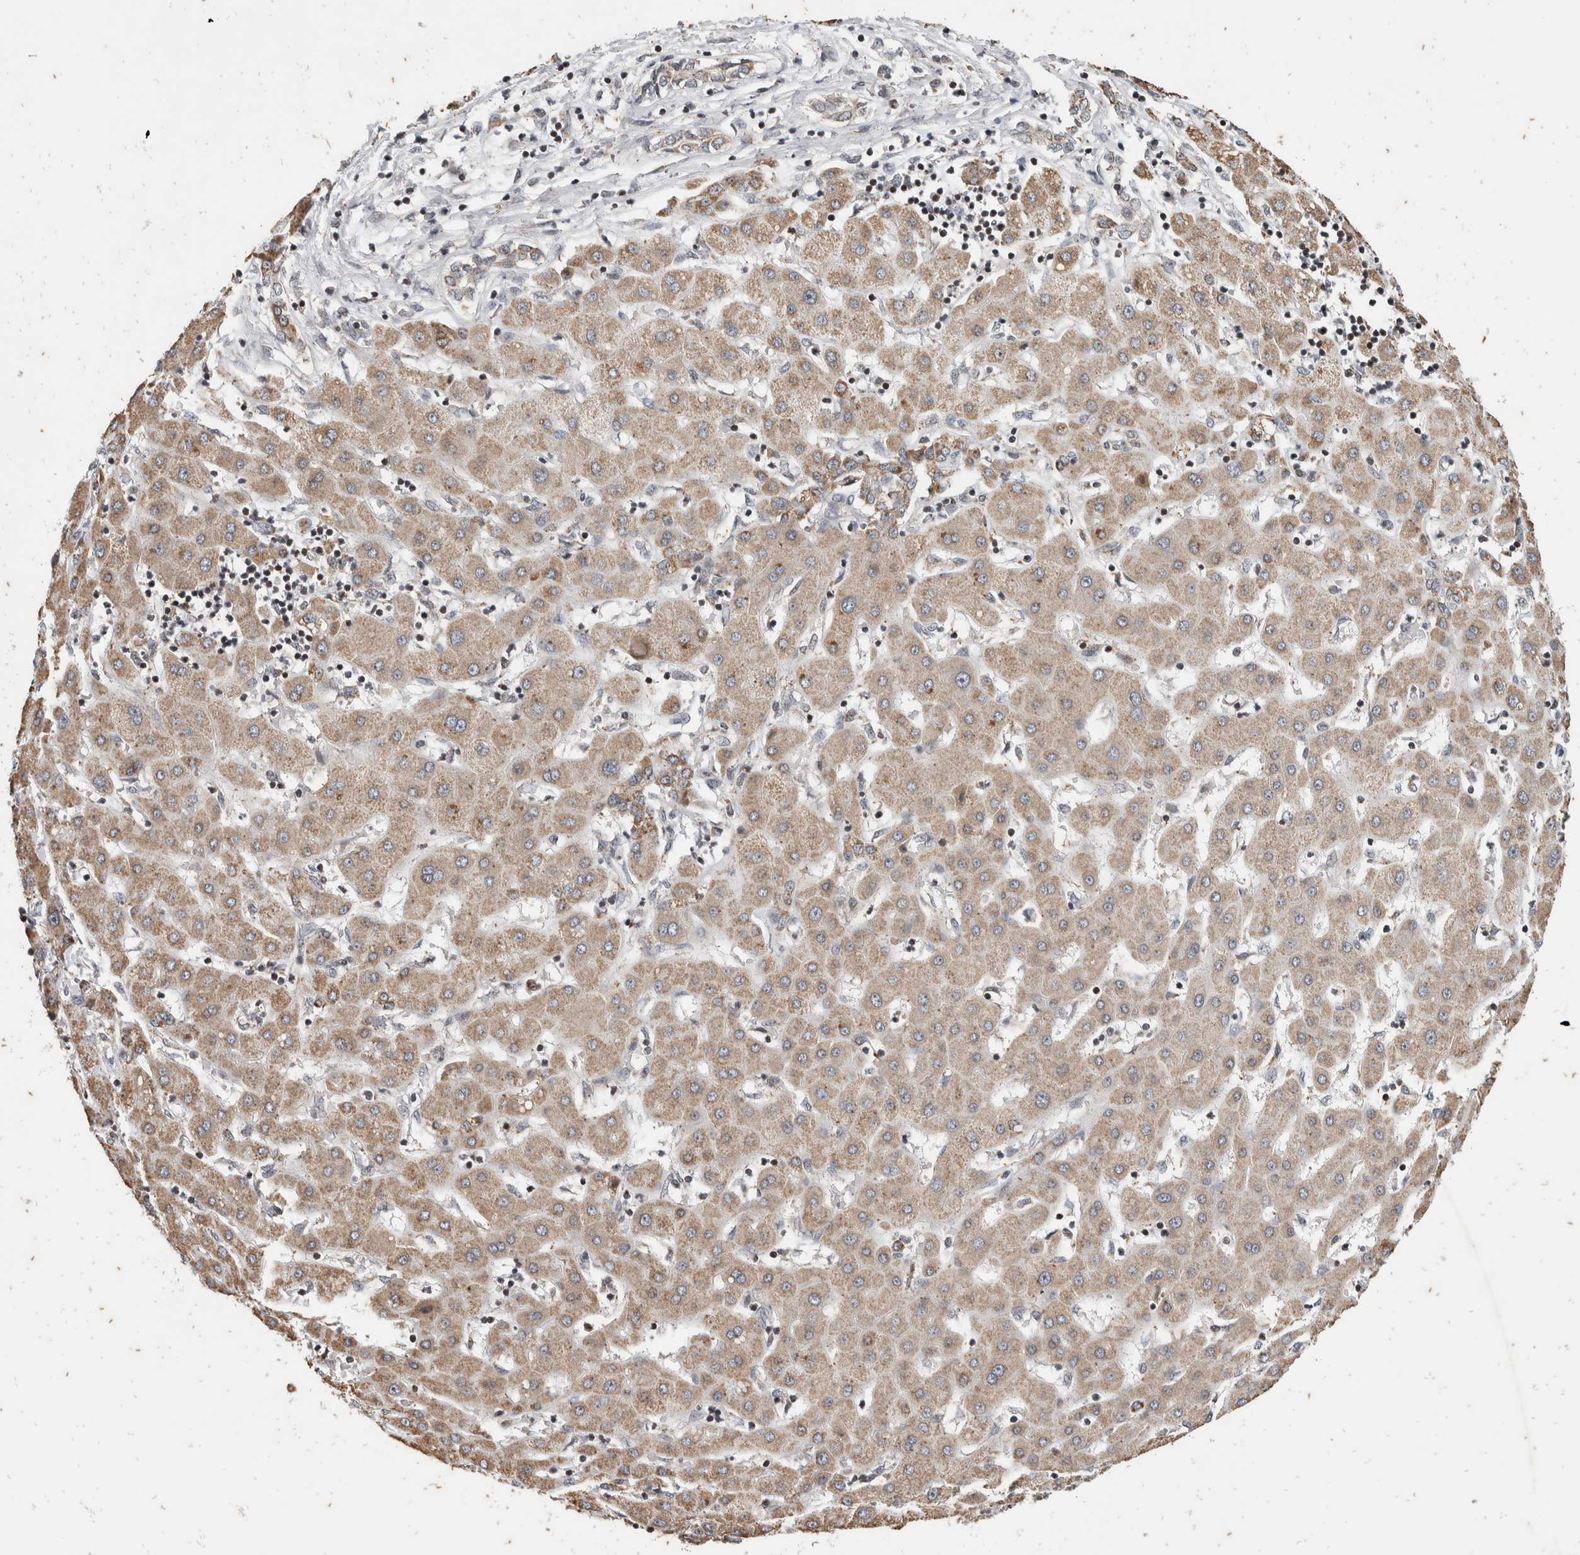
{"staining": {"intensity": "weak", "quantity": ">75%", "location": "cytoplasmic/membranous"}, "tissue": "liver cancer", "cell_type": "Tumor cells", "image_type": "cancer", "snomed": [{"axis": "morphology", "description": "Carcinoma, Hepatocellular, NOS"}, {"axis": "topography", "description": "Liver"}], "caption": "The photomicrograph demonstrates staining of hepatocellular carcinoma (liver), revealing weak cytoplasmic/membranous protein positivity (brown color) within tumor cells. The staining was performed using DAB (3,3'-diaminobenzidine), with brown indicating positive protein expression. Nuclei are stained blue with hematoxylin.", "gene": "ATXN7L1", "patient": {"sex": "male", "age": 65}}